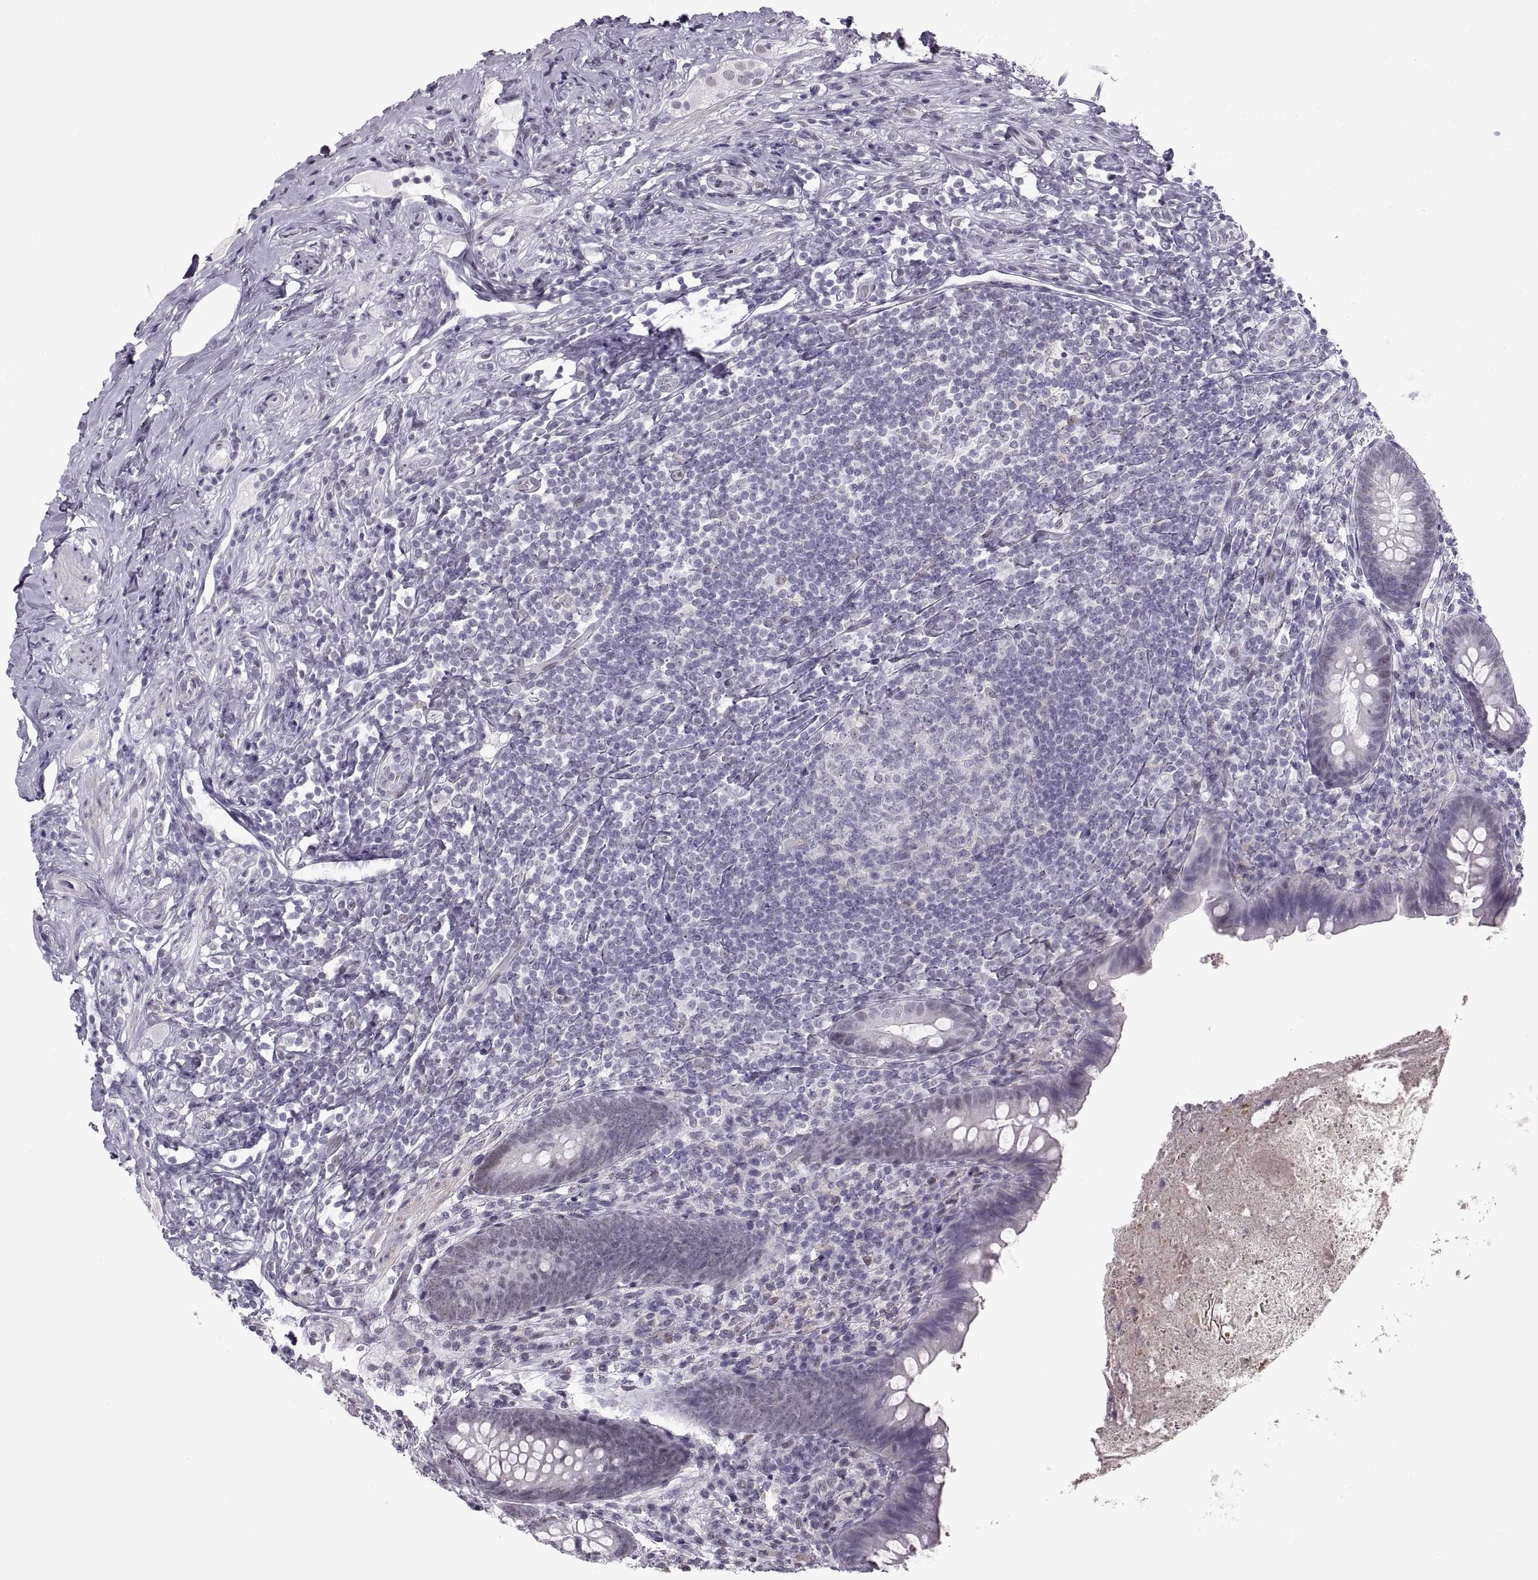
{"staining": {"intensity": "negative", "quantity": "none", "location": "none"}, "tissue": "appendix", "cell_type": "Glandular cells", "image_type": "normal", "snomed": [{"axis": "morphology", "description": "Normal tissue, NOS"}, {"axis": "topography", "description": "Appendix"}], "caption": "Appendix was stained to show a protein in brown. There is no significant expression in glandular cells. The staining is performed using DAB brown chromogen with nuclei counter-stained in using hematoxylin.", "gene": "NANOS3", "patient": {"sex": "male", "age": 47}}